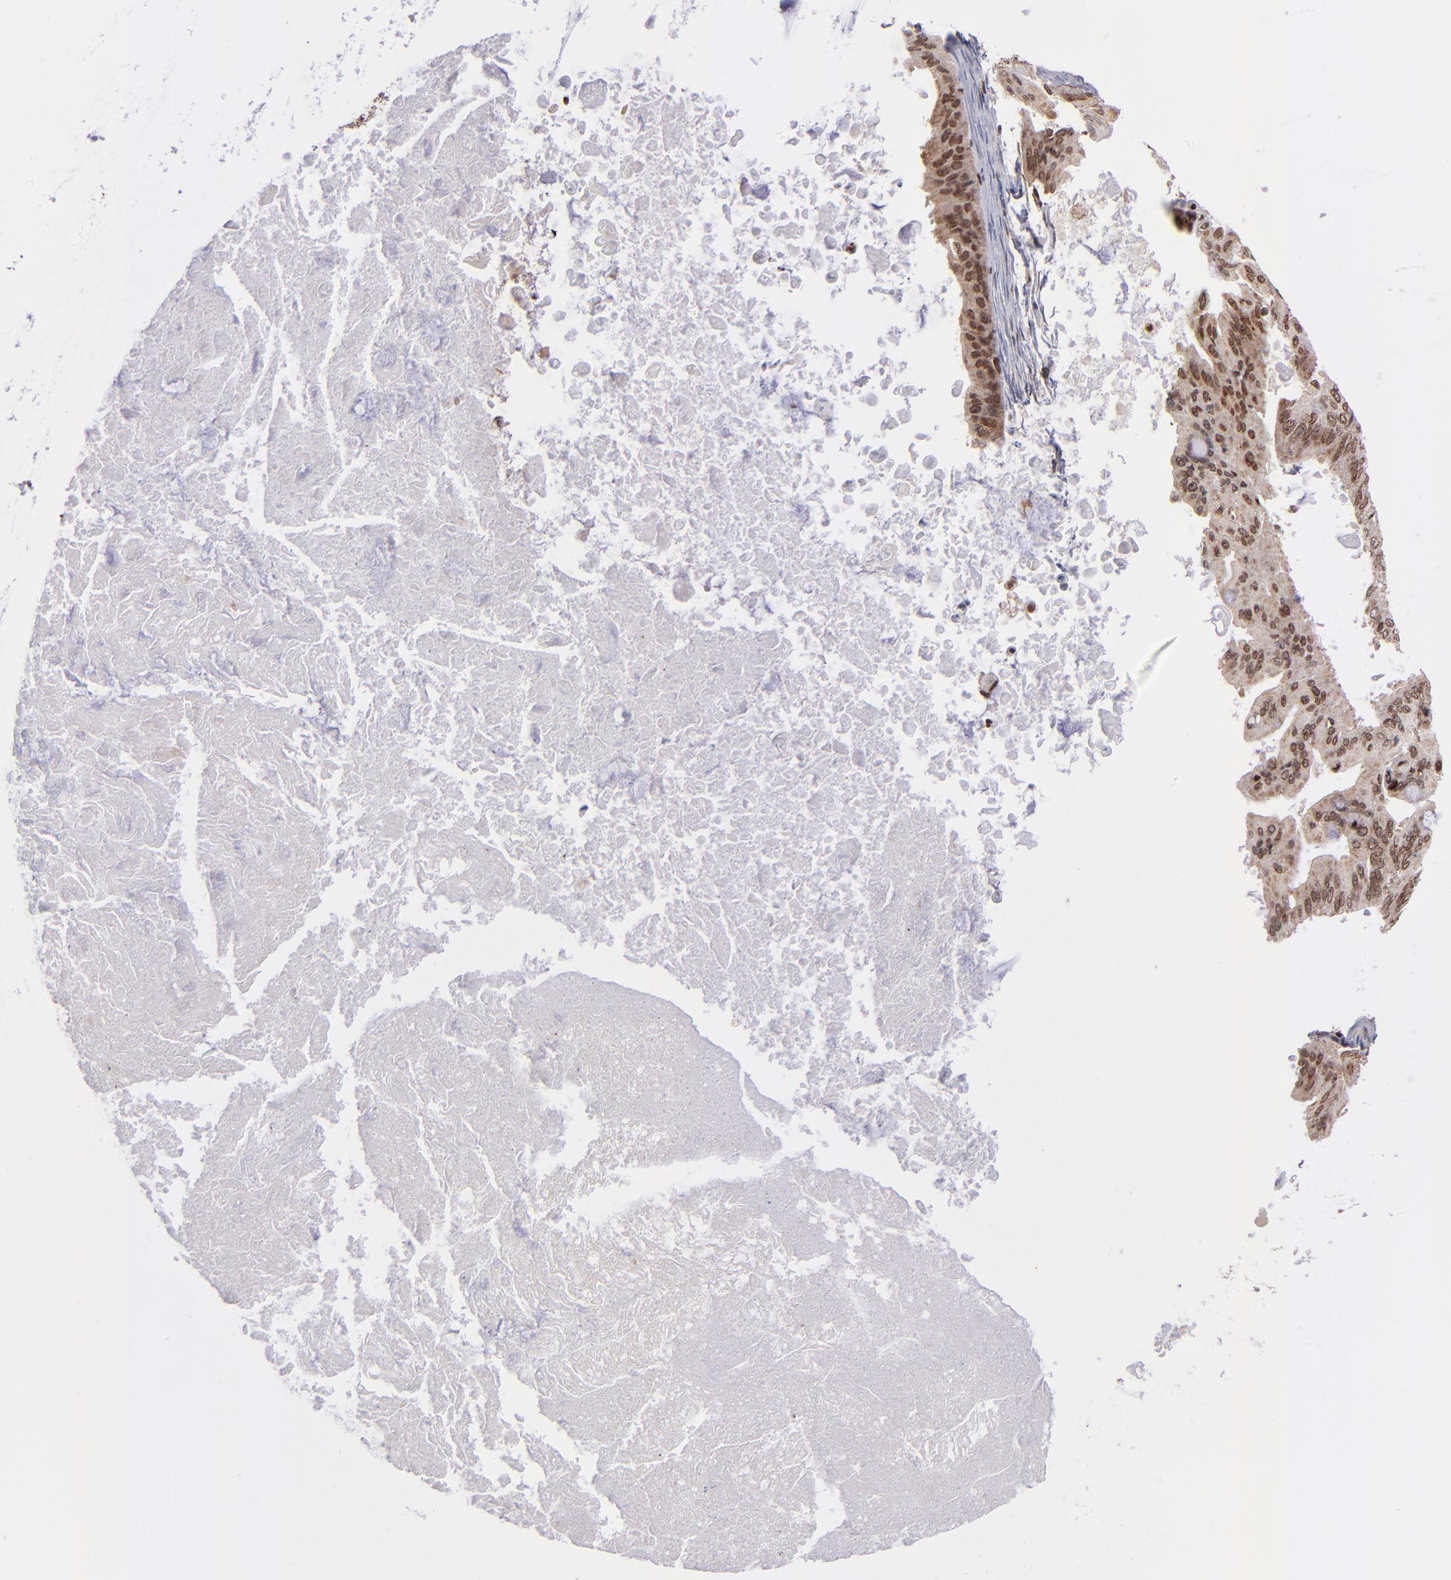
{"staining": {"intensity": "moderate", "quantity": ">75%", "location": "cytoplasmic/membranous,nuclear"}, "tissue": "ovarian cancer", "cell_type": "Tumor cells", "image_type": "cancer", "snomed": [{"axis": "morphology", "description": "Cystadenocarcinoma, mucinous, NOS"}, {"axis": "topography", "description": "Ovary"}], "caption": "Moderate cytoplasmic/membranous and nuclear expression is identified in about >75% of tumor cells in ovarian cancer.", "gene": "TOP1MT", "patient": {"sex": "female", "age": 37}}